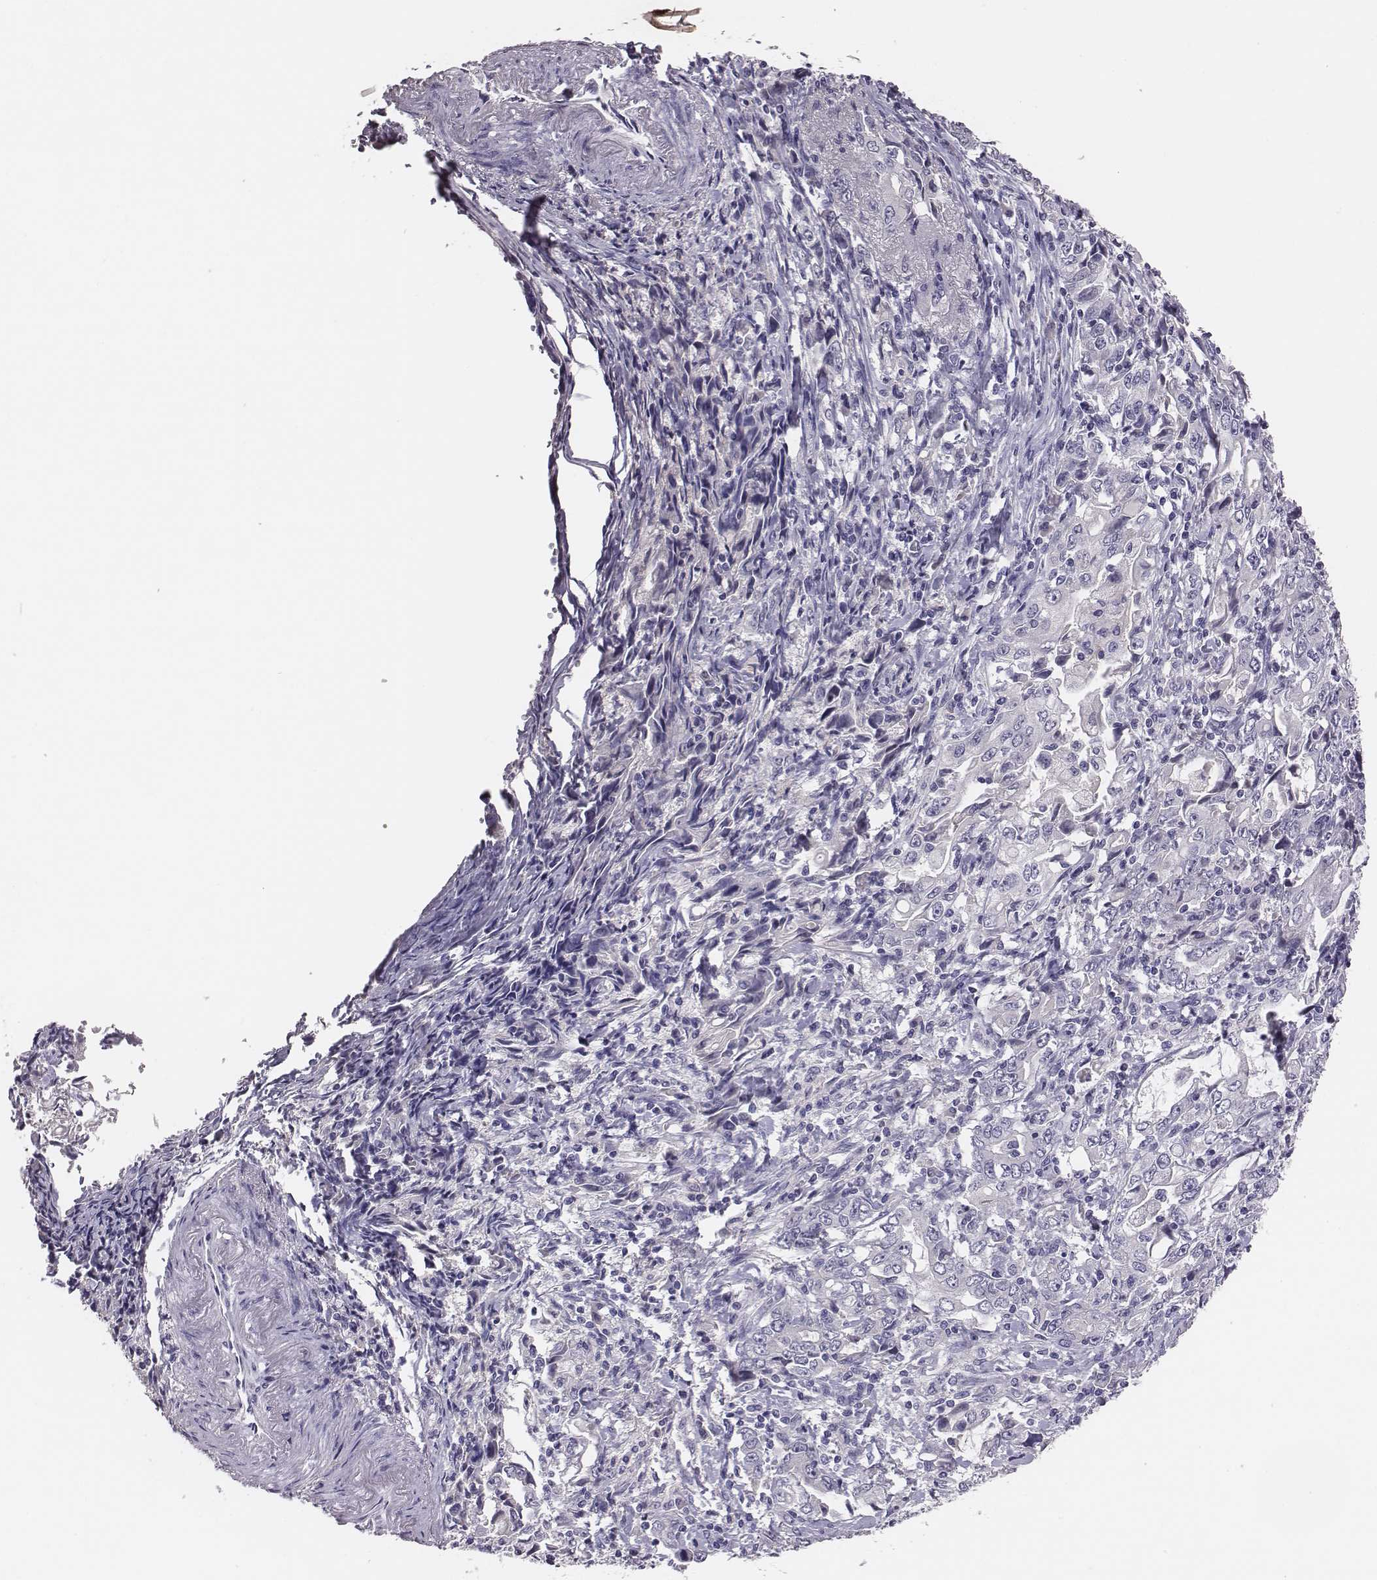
{"staining": {"intensity": "negative", "quantity": "none", "location": "none"}, "tissue": "stomach cancer", "cell_type": "Tumor cells", "image_type": "cancer", "snomed": [{"axis": "morphology", "description": "Adenocarcinoma, NOS"}, {"axis": "topography", "description": "Stomach, lower"}], "caption": "High power microscopy histopathology image of an immunohistochemistry (IHC) histopathology image of adenocarcinoma (stomach), revealing no significant staining in tumor cells.", "gene": "EN1", "patient": {"sex": "female", "age": 72}}